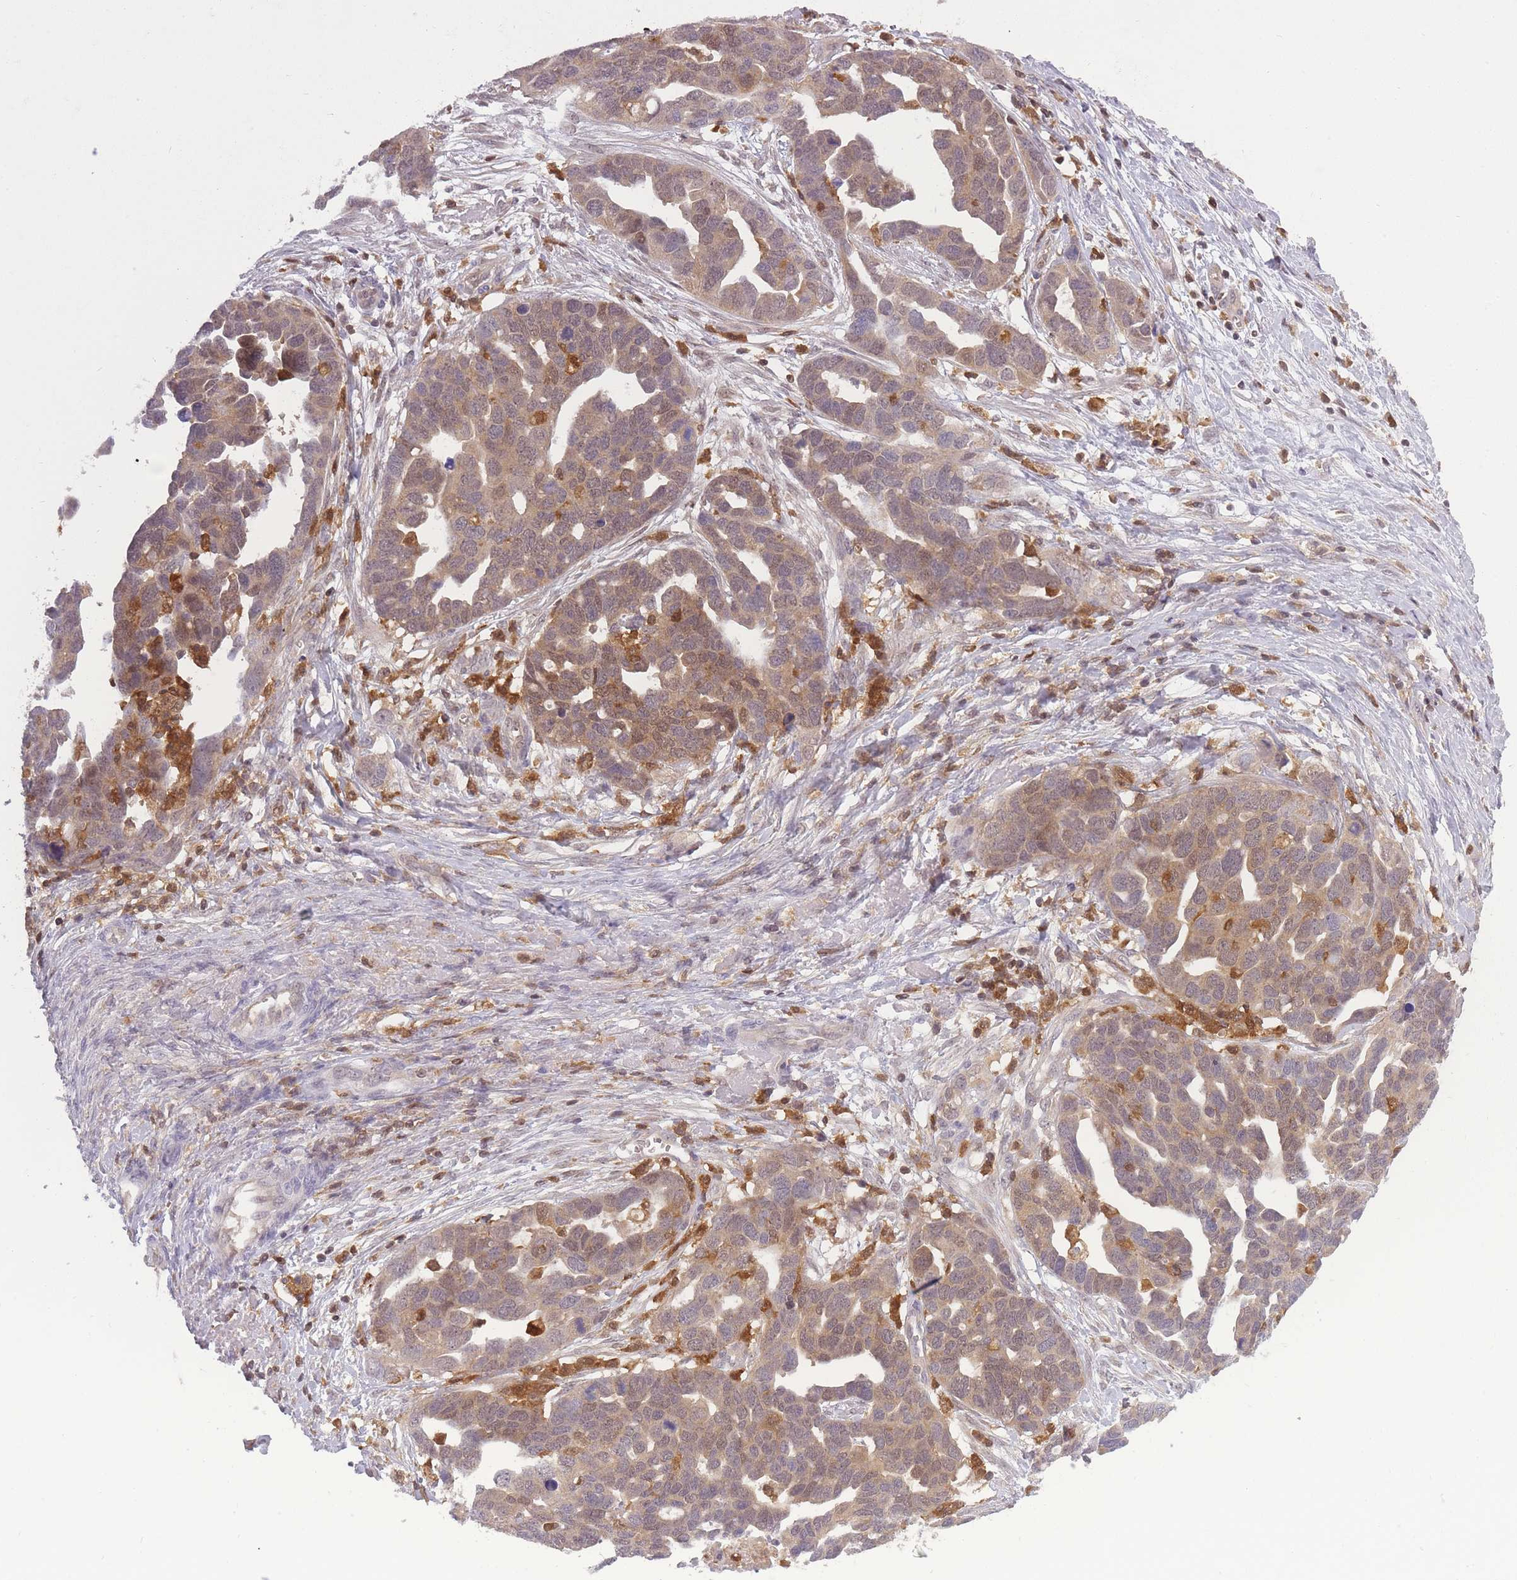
{"staining": {"intensity": "moderate", "quantity": ">75%", "location": "cytoplasmic/membranous,nuclear"}, "tissue": "ovarian cancer", "cell_type": "Tumor cells", "image_type": "cancer", "snomed": [{"axis": "morphology", "description": "Cystadenocarcinoma, serous, NOS"}, {"axis": "topography", "description": "Ovary"}], "caption": "Serous cystadenocarcinoma (ovarian) tissue displays moderate cytoplasmic/membranous and nuclear positivity in approximately >75% of tumor cells, visualized by immunohistochemistry.", "gene": "CXorf38", "patient": {"sex": "female", "age": 54}}